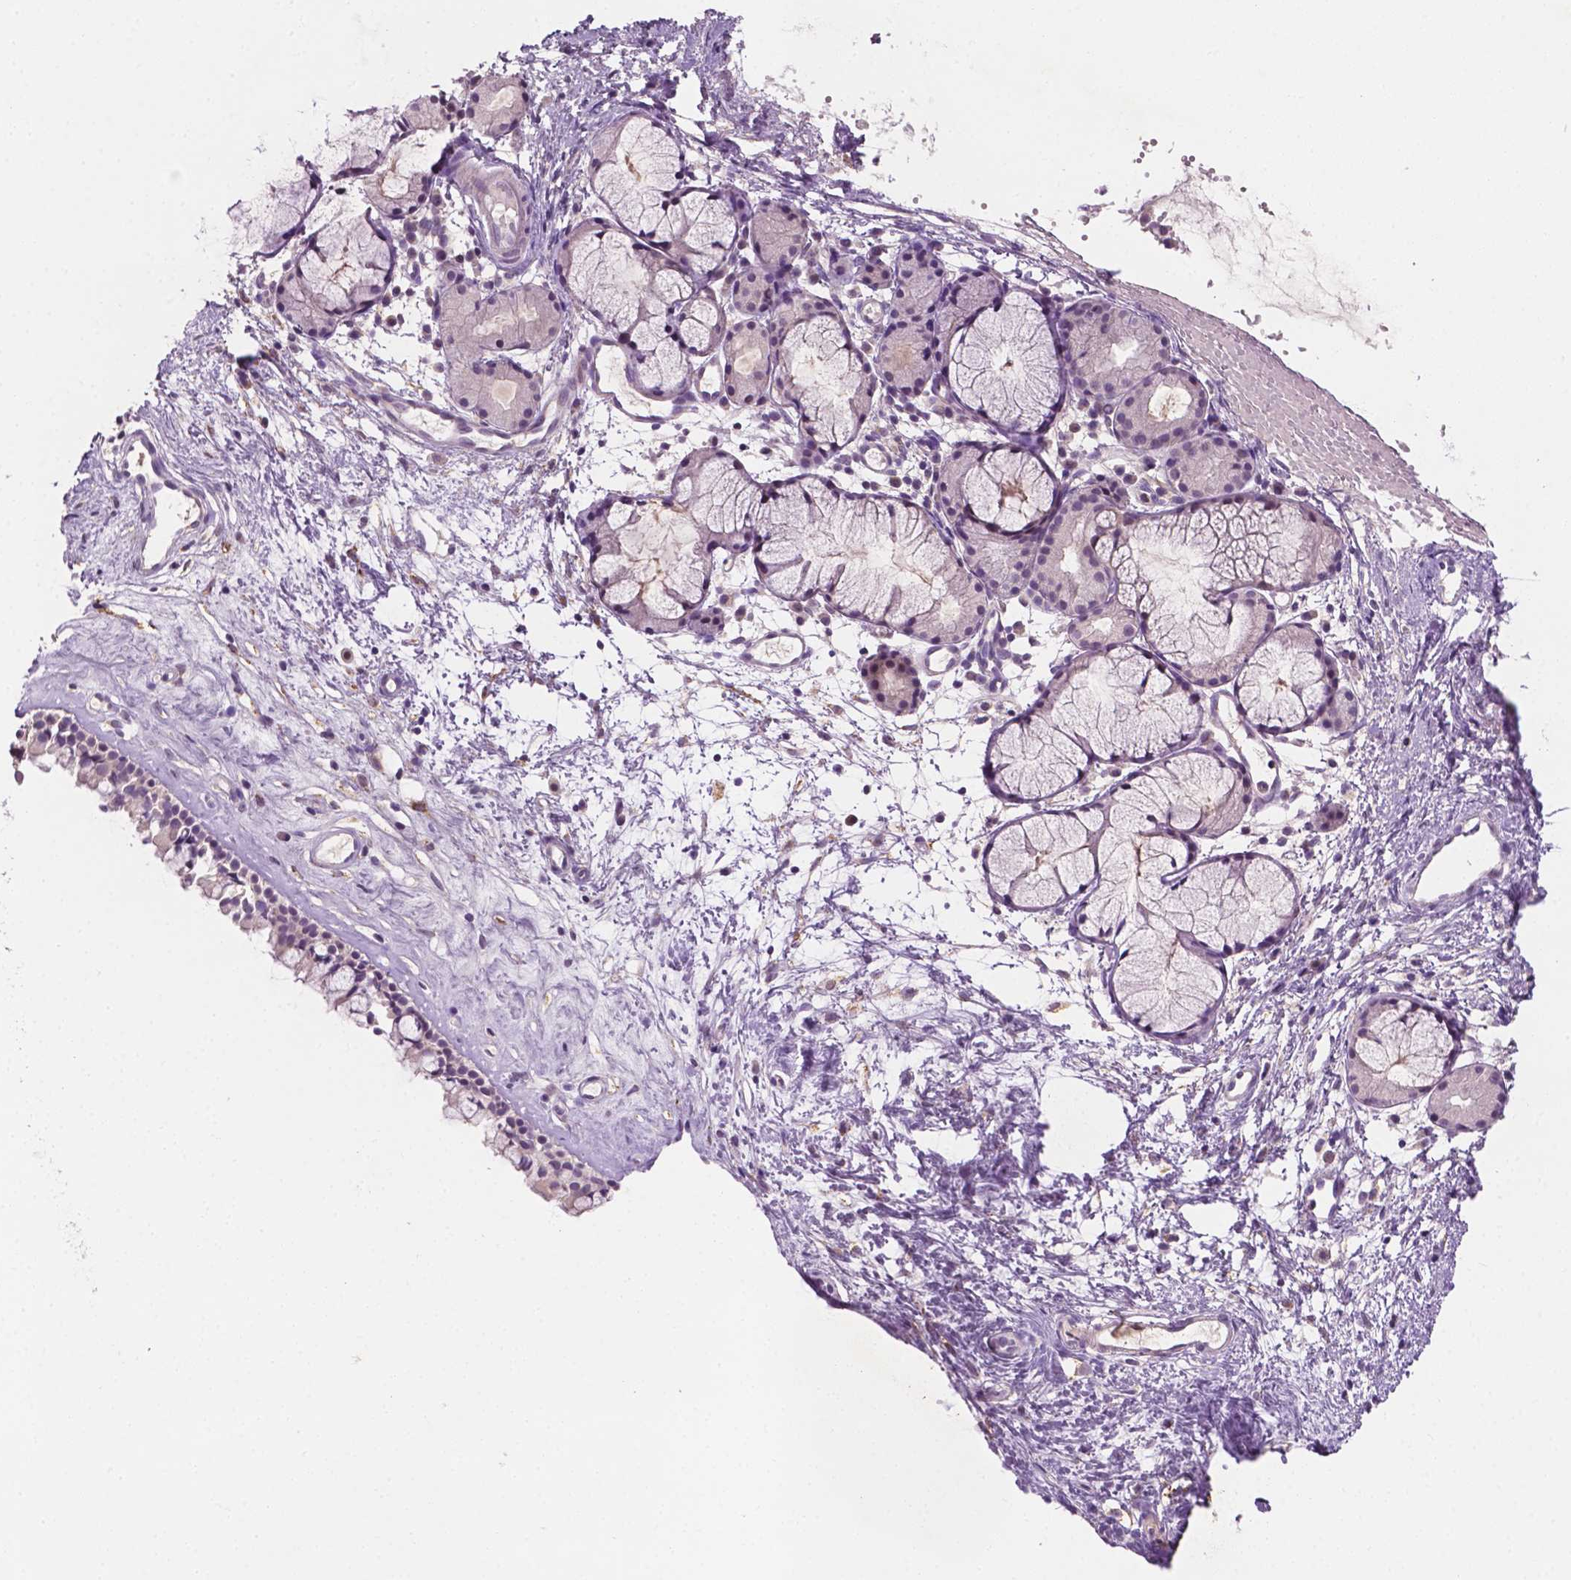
{"staining": {"intensity": "negative", "quantity": "none", "location": "none"}, "tissue": "nasopharynx", "cell_type": "Respiratory epithelial cells", "image_type": "normal", "snomed": [{"axis": "morphology", "description": "Normal tissue, NOS"}, {"axis": "topography", "description": "Nasopharynx"}], "caption": "Immunohistochemistry photomicrograph of unremarkable human nasopharynx stained for a protein (brown), which shows no staining in respiratory epithelial cells.", "gene": "MROH6", "patient": {"sex": "female", "age": 52}}